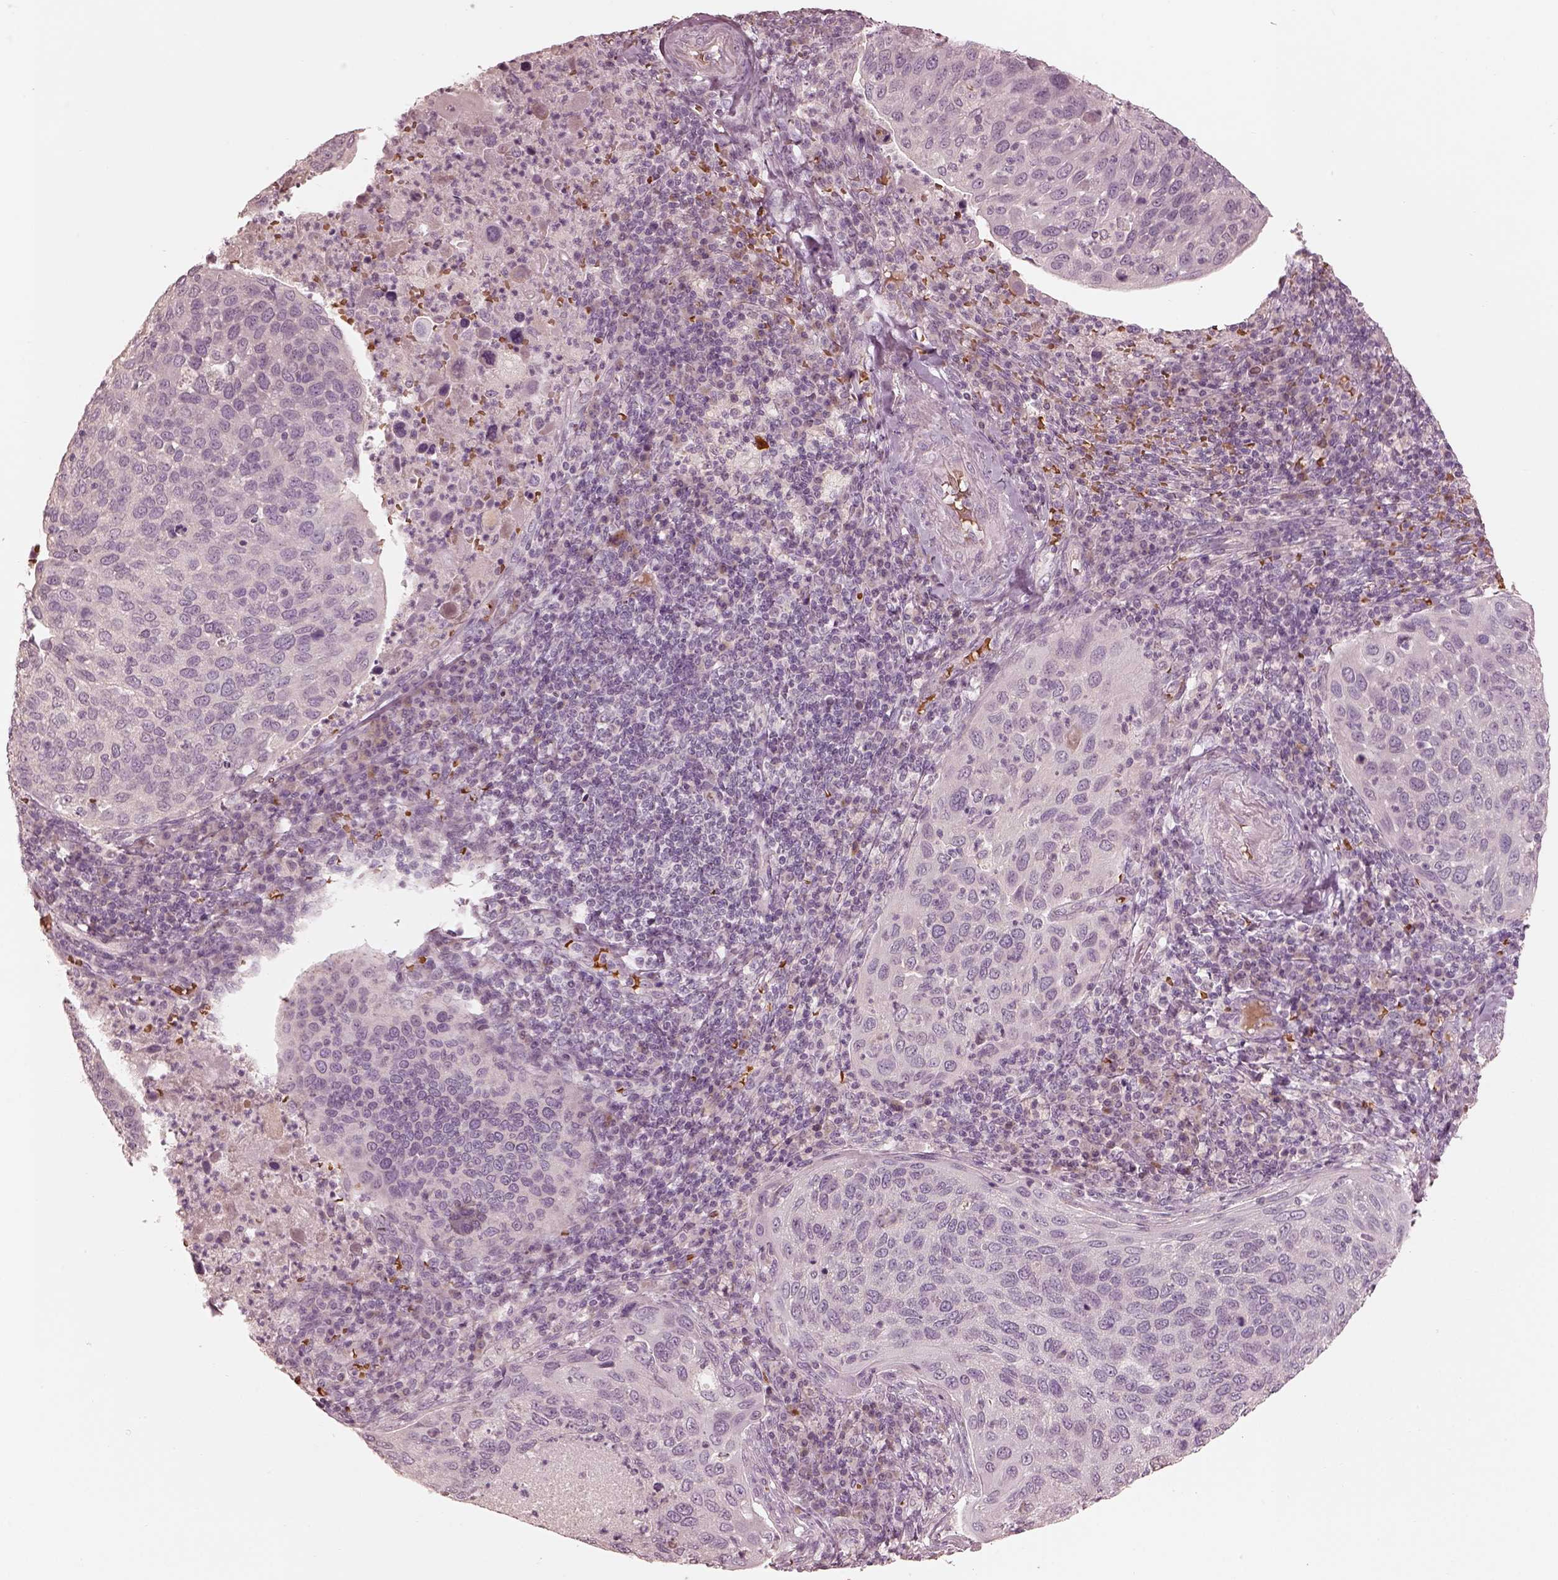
{"staining": {"intensity": "negative", "quantity": "none", "location": "none"}, "tissue": "cervical cancer", "cell_type": "Tumor cells", "image_type": "cancer", "snomed": [{"axis": "morphology", "description": "Squamous cell carcinoma, NOS"}, {"axis": "topography", "description": "Cervix"}], "caption": "This is an immunohistochemistry (IHC) image of cervical cancer (squamous cell carcinoma). There is no expression in tumor cells.", "gene": "ANKLE1", "patient": {"sex": "female", "age": 54}}